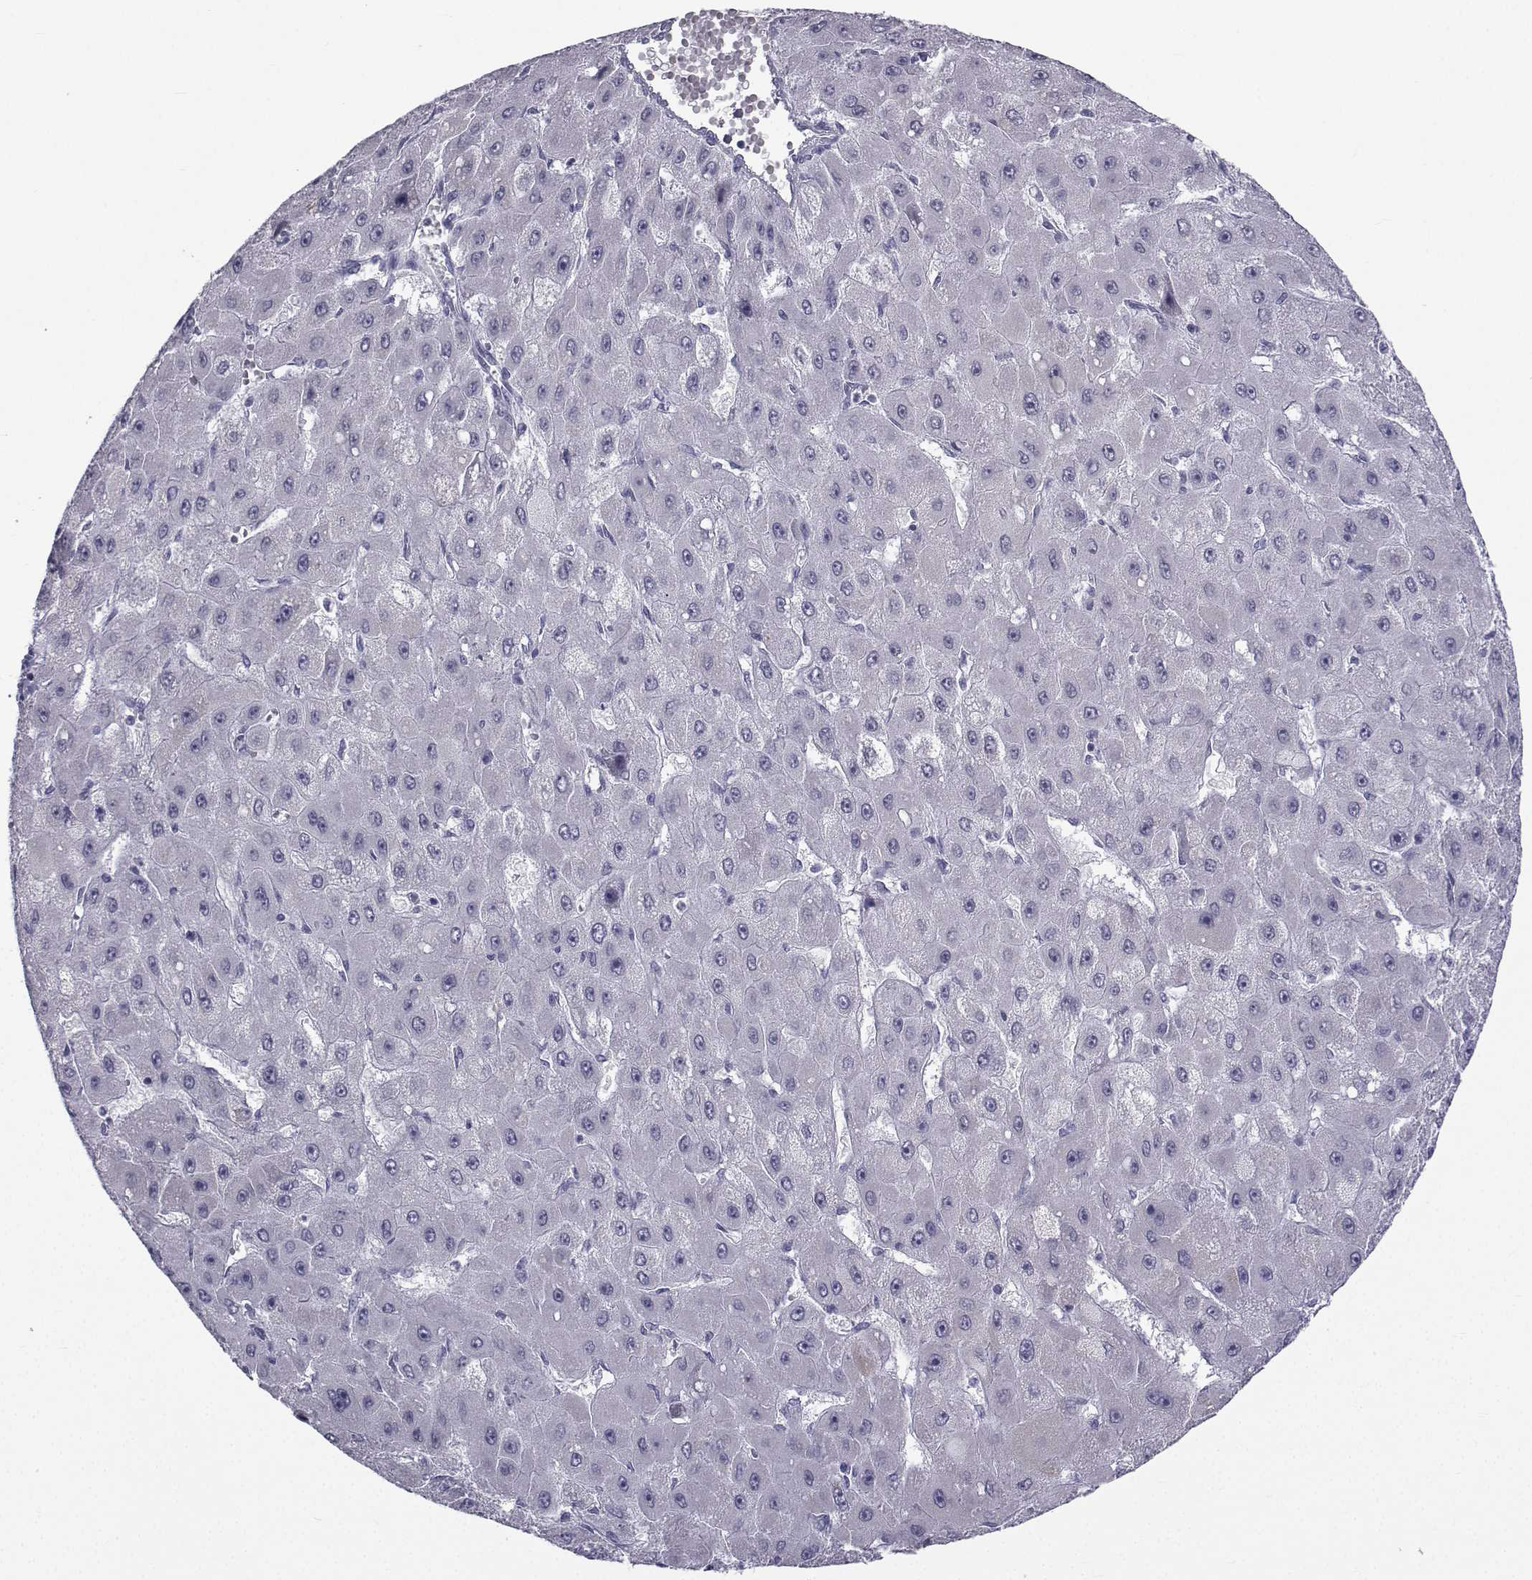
{"staining": {"intensity": "weak", "quantity": "<25%", "location": "cytoplasmic/membranous"}, "tissue": "liver cancer", "cell_type": "Tumor cells", "image_type": "cancer", "snomed": [{"axis": "morphology", "description": "Carcinoma, Hepatocellular, NOS"}, {"axis": "topography", "description": "Liver"}], "caption": "Tumor cells show no significant protein expression in hepatocellular carcinoma (liver). Brightfield microscopy of IHC stained with DAB (3,3'-diaminobenzidine) (brown) and hematoxylin (blue), captured at high magnification.", "gene": "FDXR", "patient": {"sex": "female", "age": 25}}